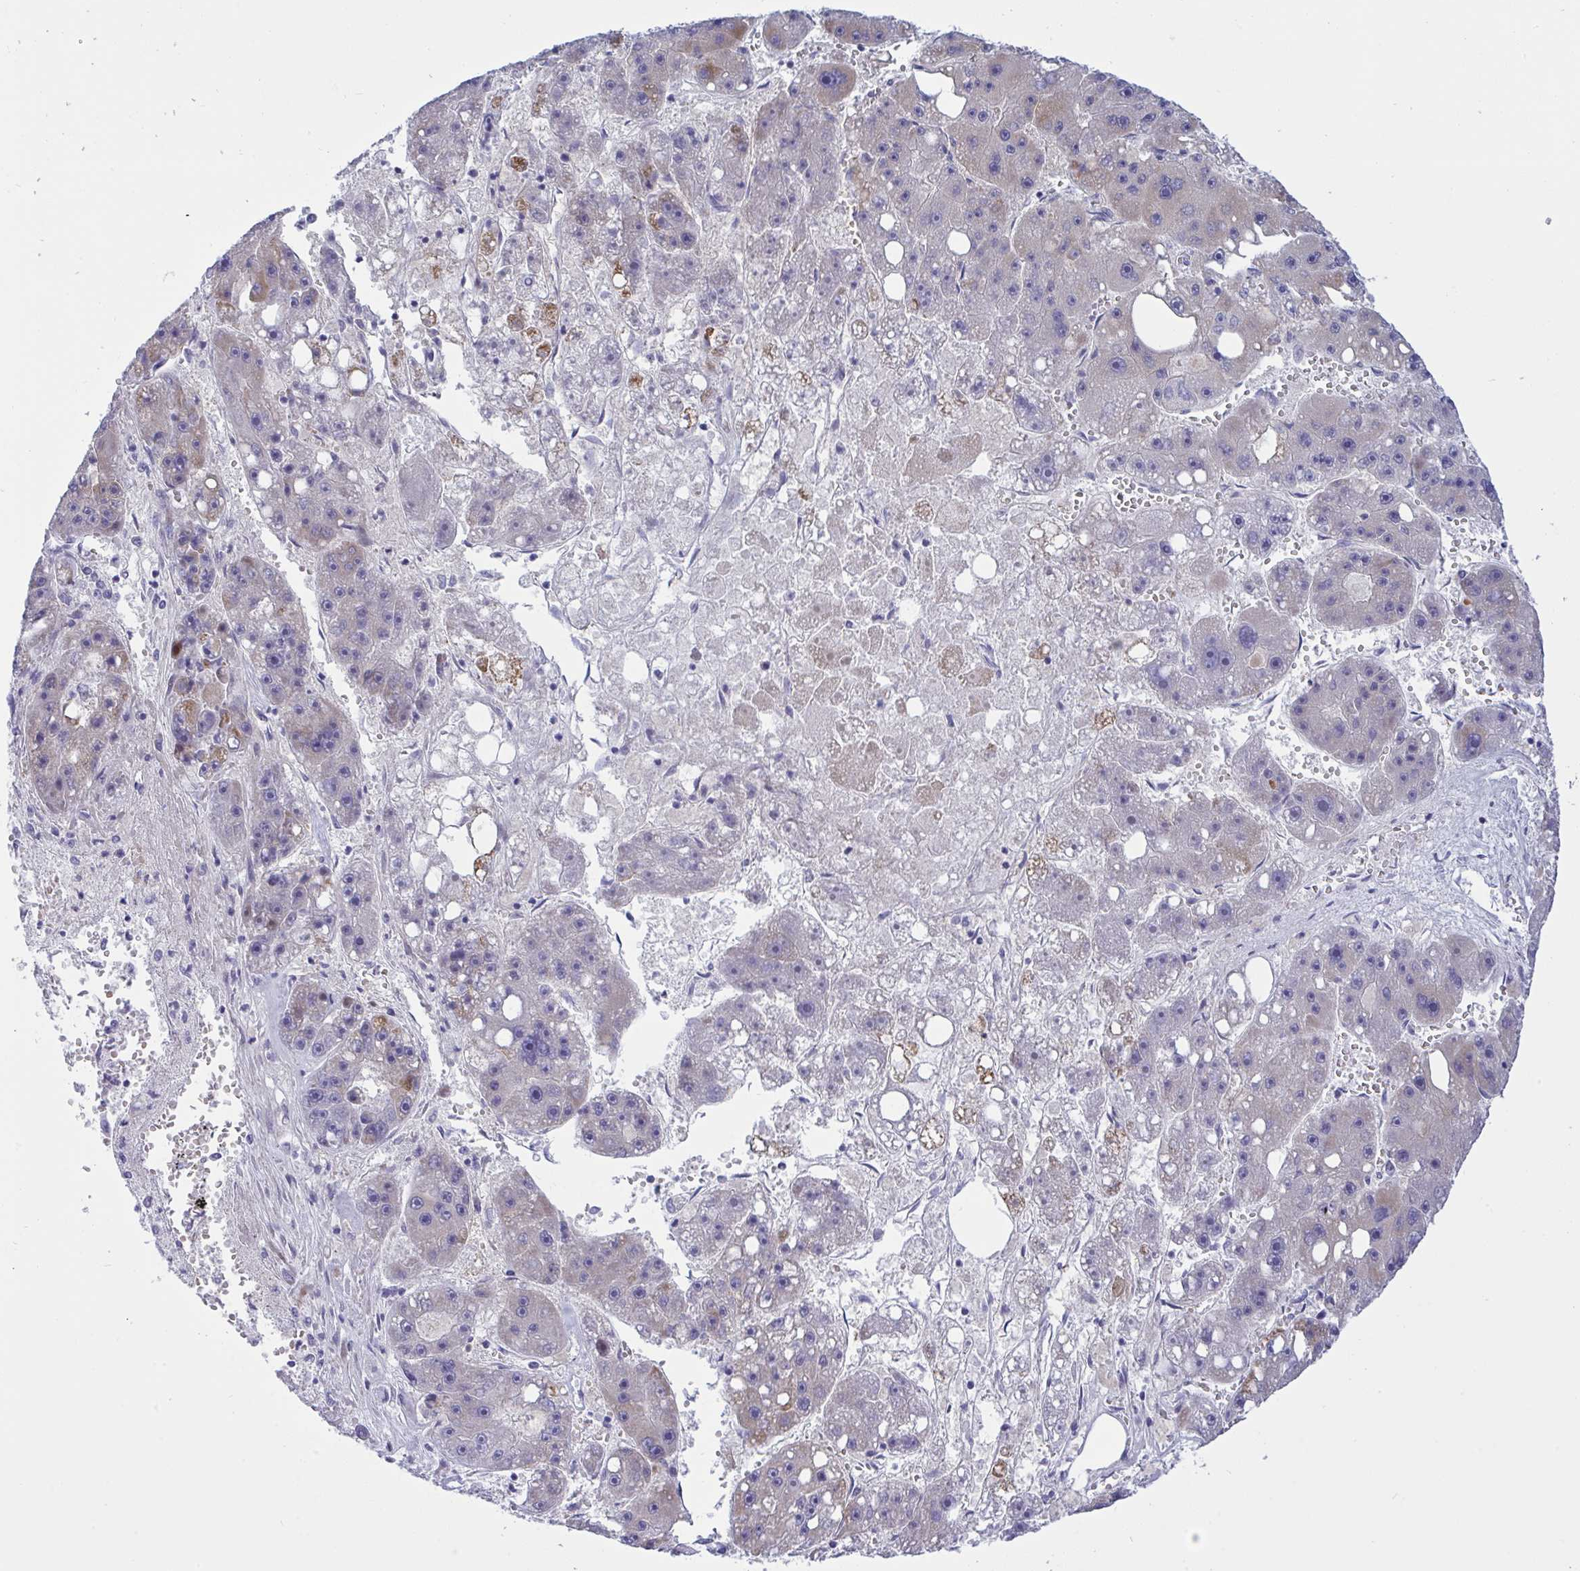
{"staining": {"intensity": "weak", "quantity": "25%-75%", "location": "cytoplasmic/membranous"}, "tissue": "liver cancer", "cell_type": "Tumor cells", "image_type": "cancer", "snomed": [{"axis": "morphology", "description": "Carcinoma, Hepatocellular, NOS"}, {"axis": "topography", "description": "Liver"}], "caption": "High-power microscopy captured an immunohistochemistry image of liver hepatocellular carcinoma, revealing weak cytoplasmic/membranous positivity in approximately 25%-75% of tumor cells. (IHC, brightfield microscopy, high magnification).", "gene": "NTN1", "patient": {"sex": "female", "age": 61}}